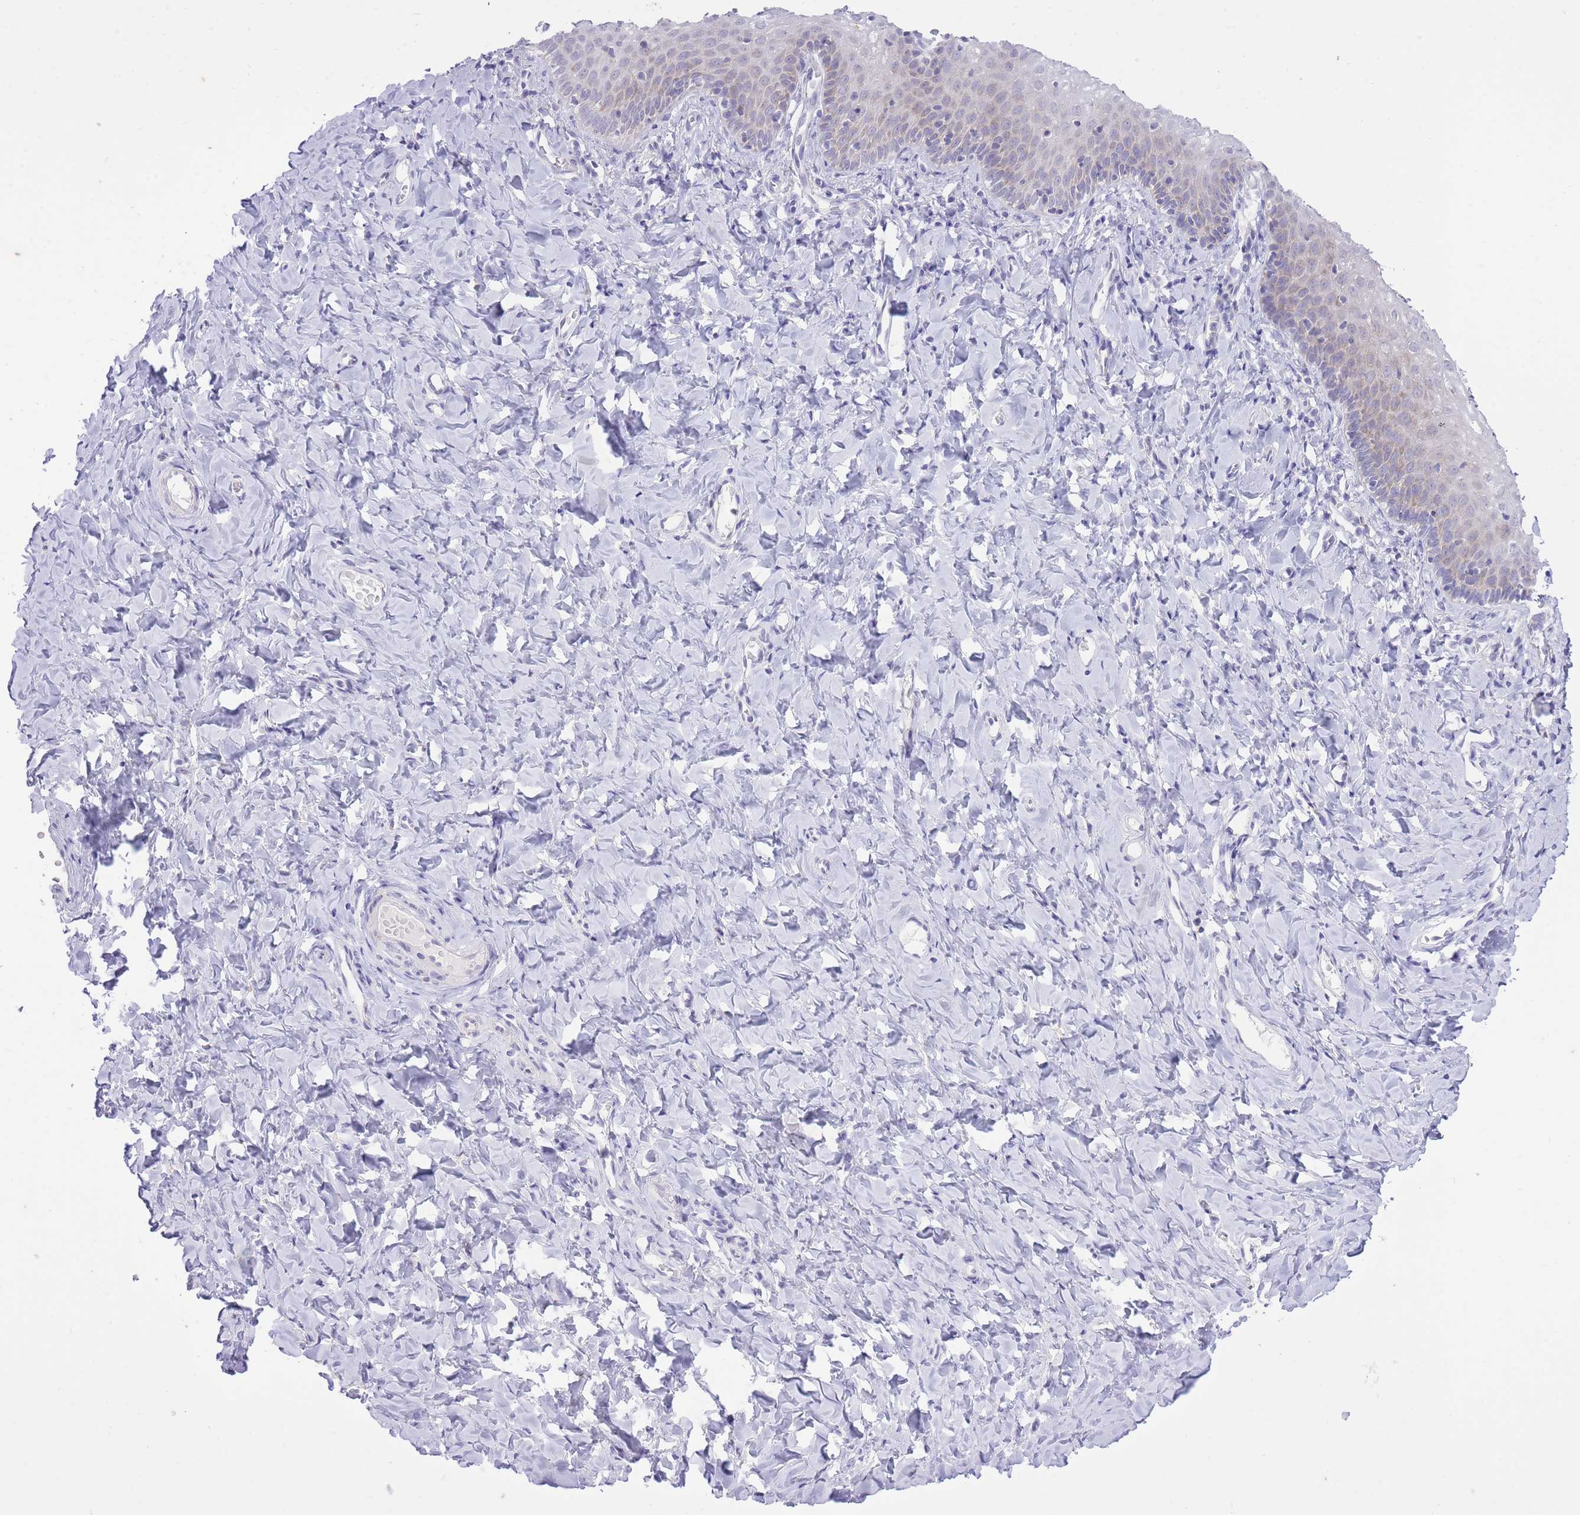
{"staining": {"intensity": "weak", "quantity": "<25%", "location": "cytoplasmic/membranous"}, "tissue": "vagina", "cell_type": "Squamous epithelial cells", "image_type": "normal", "snomed": [{"axis": "morphology", "description": "Normal tissue, NOS"}, {"axis": "topography", "description": "Vagina"}], "caption": "This image is of benign vagina stained with immunohistochemistry (IHC) to label a protein in brown with the nuclei are counter-stained blue. There is no positivity in squamous epithelial cells. Brightfield microscopy of IHC stained with DAB (3,3'-diaminobenzidine) (brown) and hematoxylin (blue), captured at high magnification.", "gene": "DENND2D", "patient": {"sex": "female", "age": 60}}